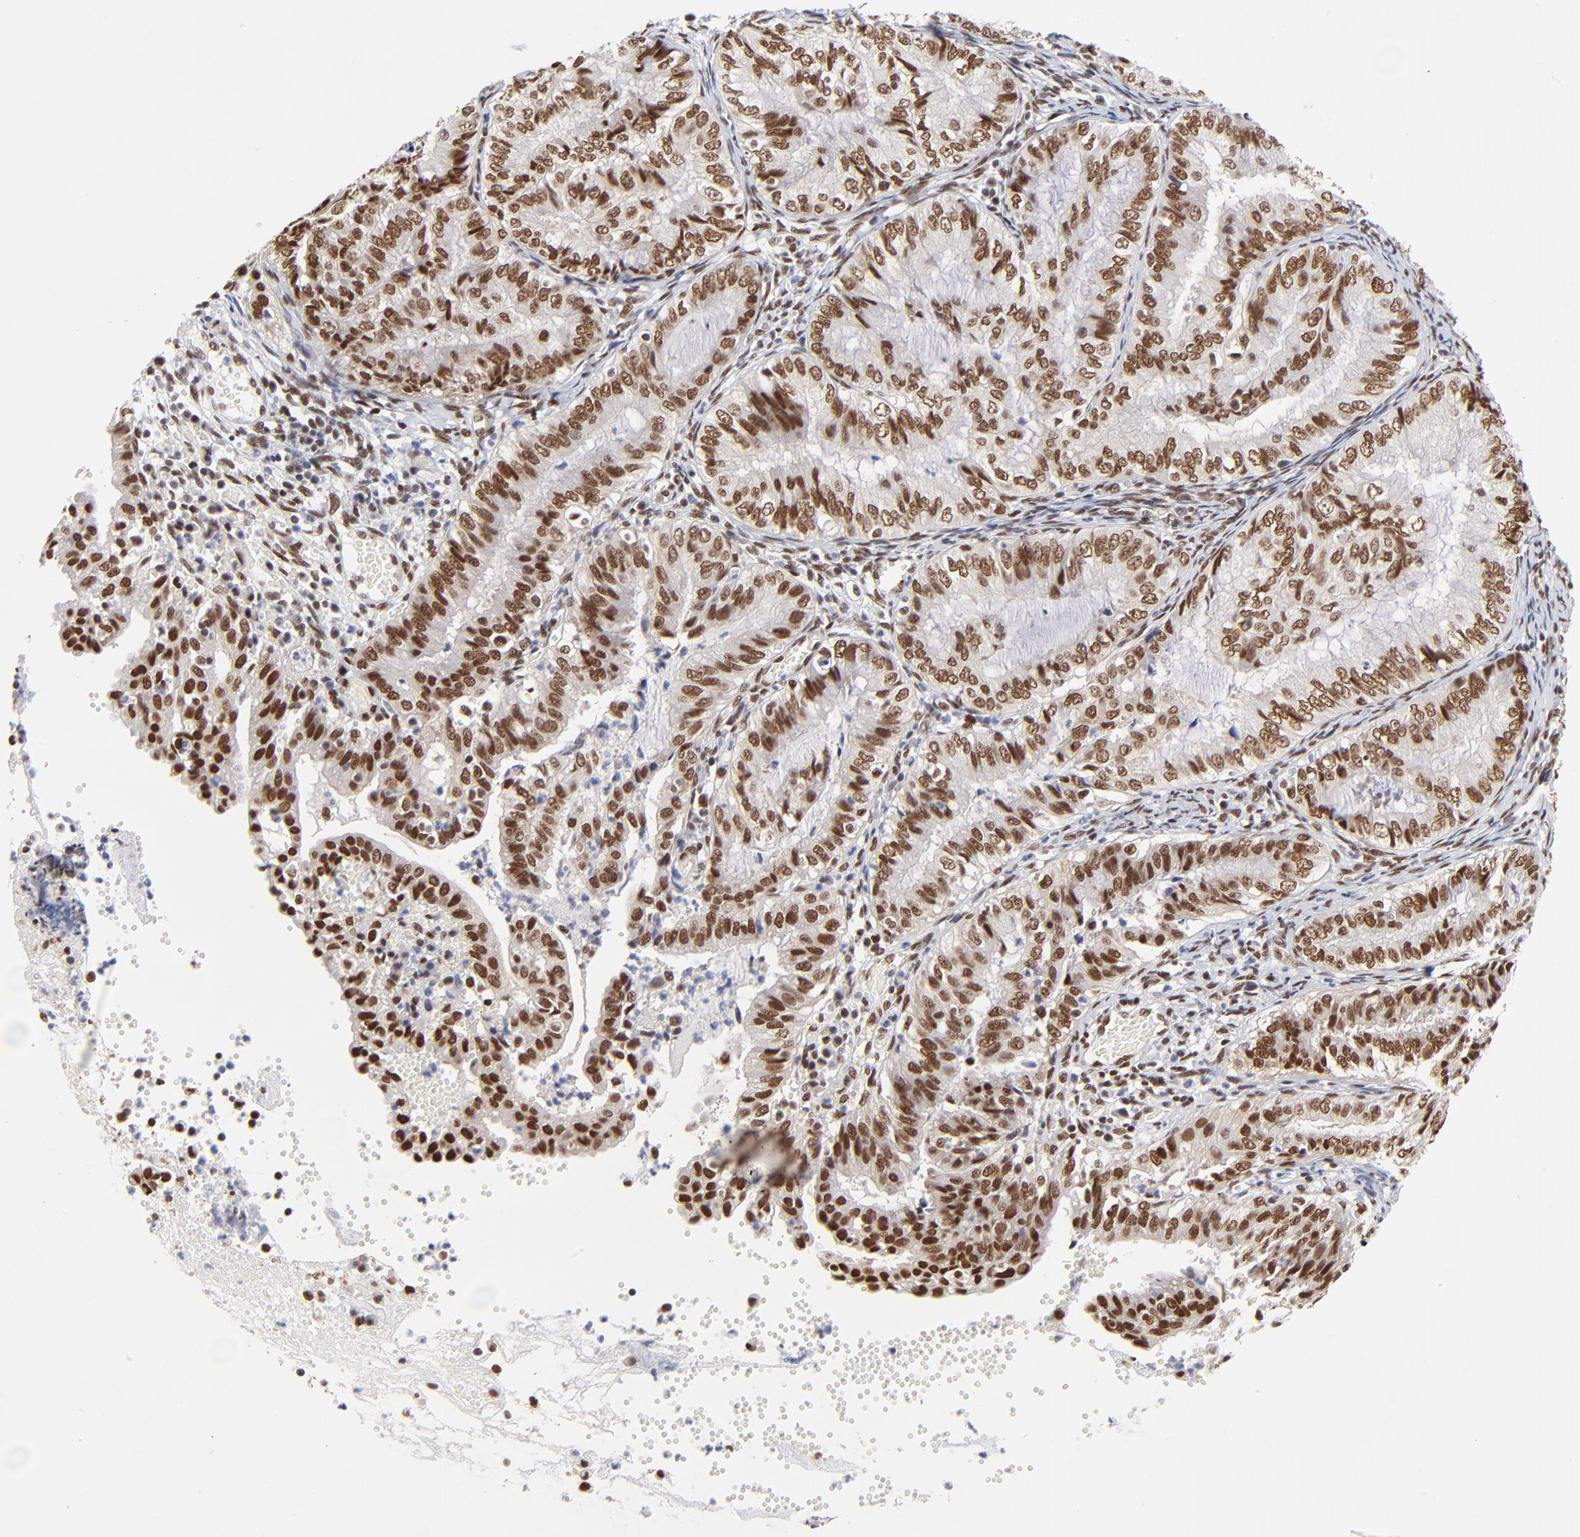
{"staining": {"intensity": "strong", "quantity": ">75%", "location": "nuclear"}, "tissue": "endometrial cancer", "cell_type": "Tumor cells", "image_type": "cancer", "snomed": [{"axis": "morphology", "description": "Adenocarcinoma, NOS"}, {"axis": "topography", "description": "Endometrium"}], "caption": "A high-resolution histopathology image shows IHC staining of endometrial adenocarcinoma, which reveals strong nuclear positivity in approximately >75% of tumor cells.", "gene": "ZMYM3", "patient": {"sex": "female", "age": 66}}